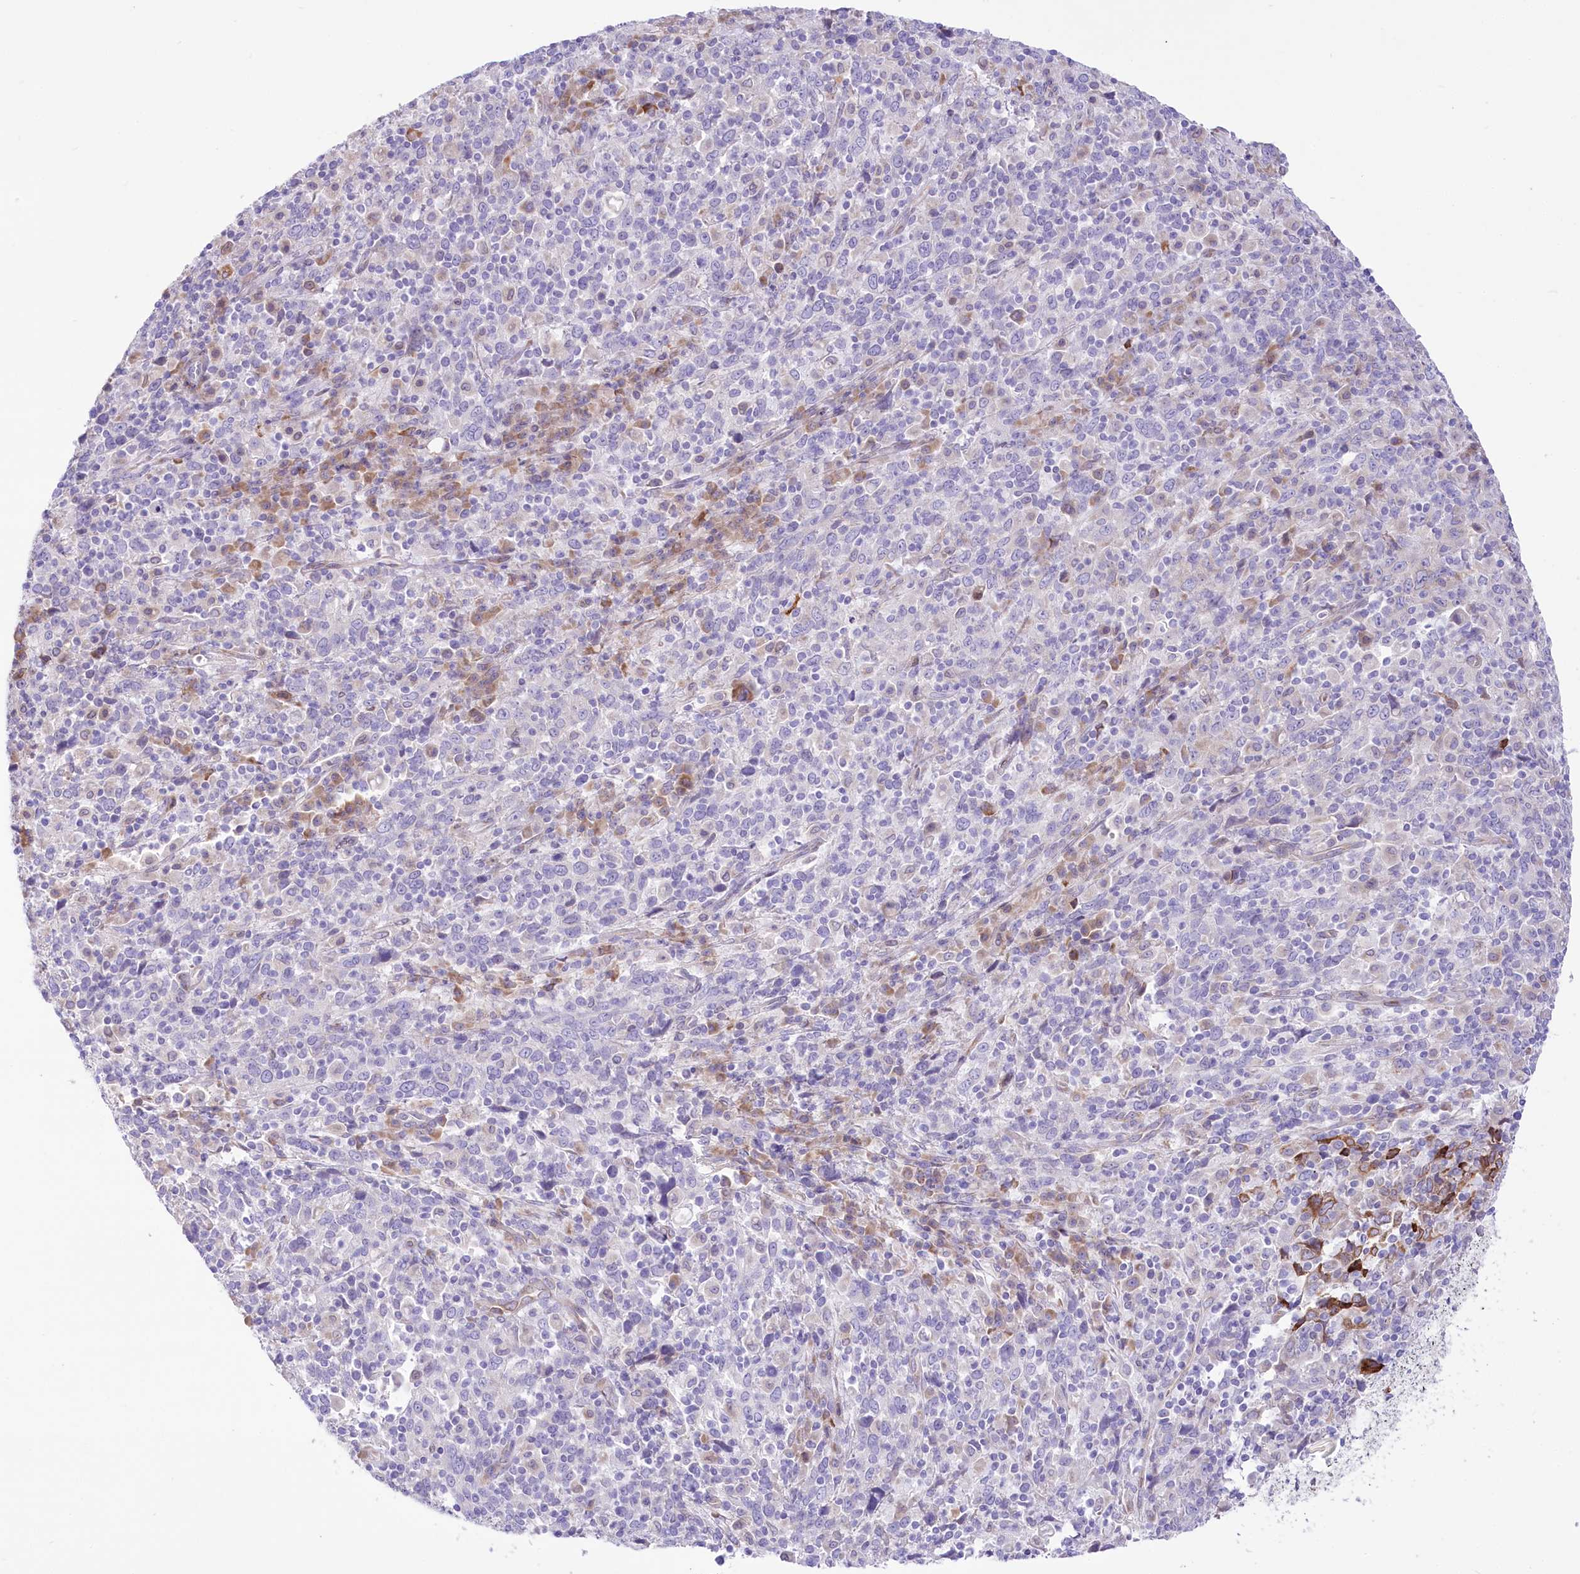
{"staining": {"intensity": "negative", "quantity": "none", "location": "none"}, "tissue": "cervical cancer", "cell_type": "Tumor cells", "image_type": "cancer", "snomed": [{"axis": "morphology", "description": "Squamous cell carcinoma, NOS"}, {"axis": "topography", "description": "Cervix"}], "caption": "Tumor cells show no significant positivity in cervical squamous cell carcinoma.", "gene": "STT3B", "patient": {"sex": "female", "age": 46}}